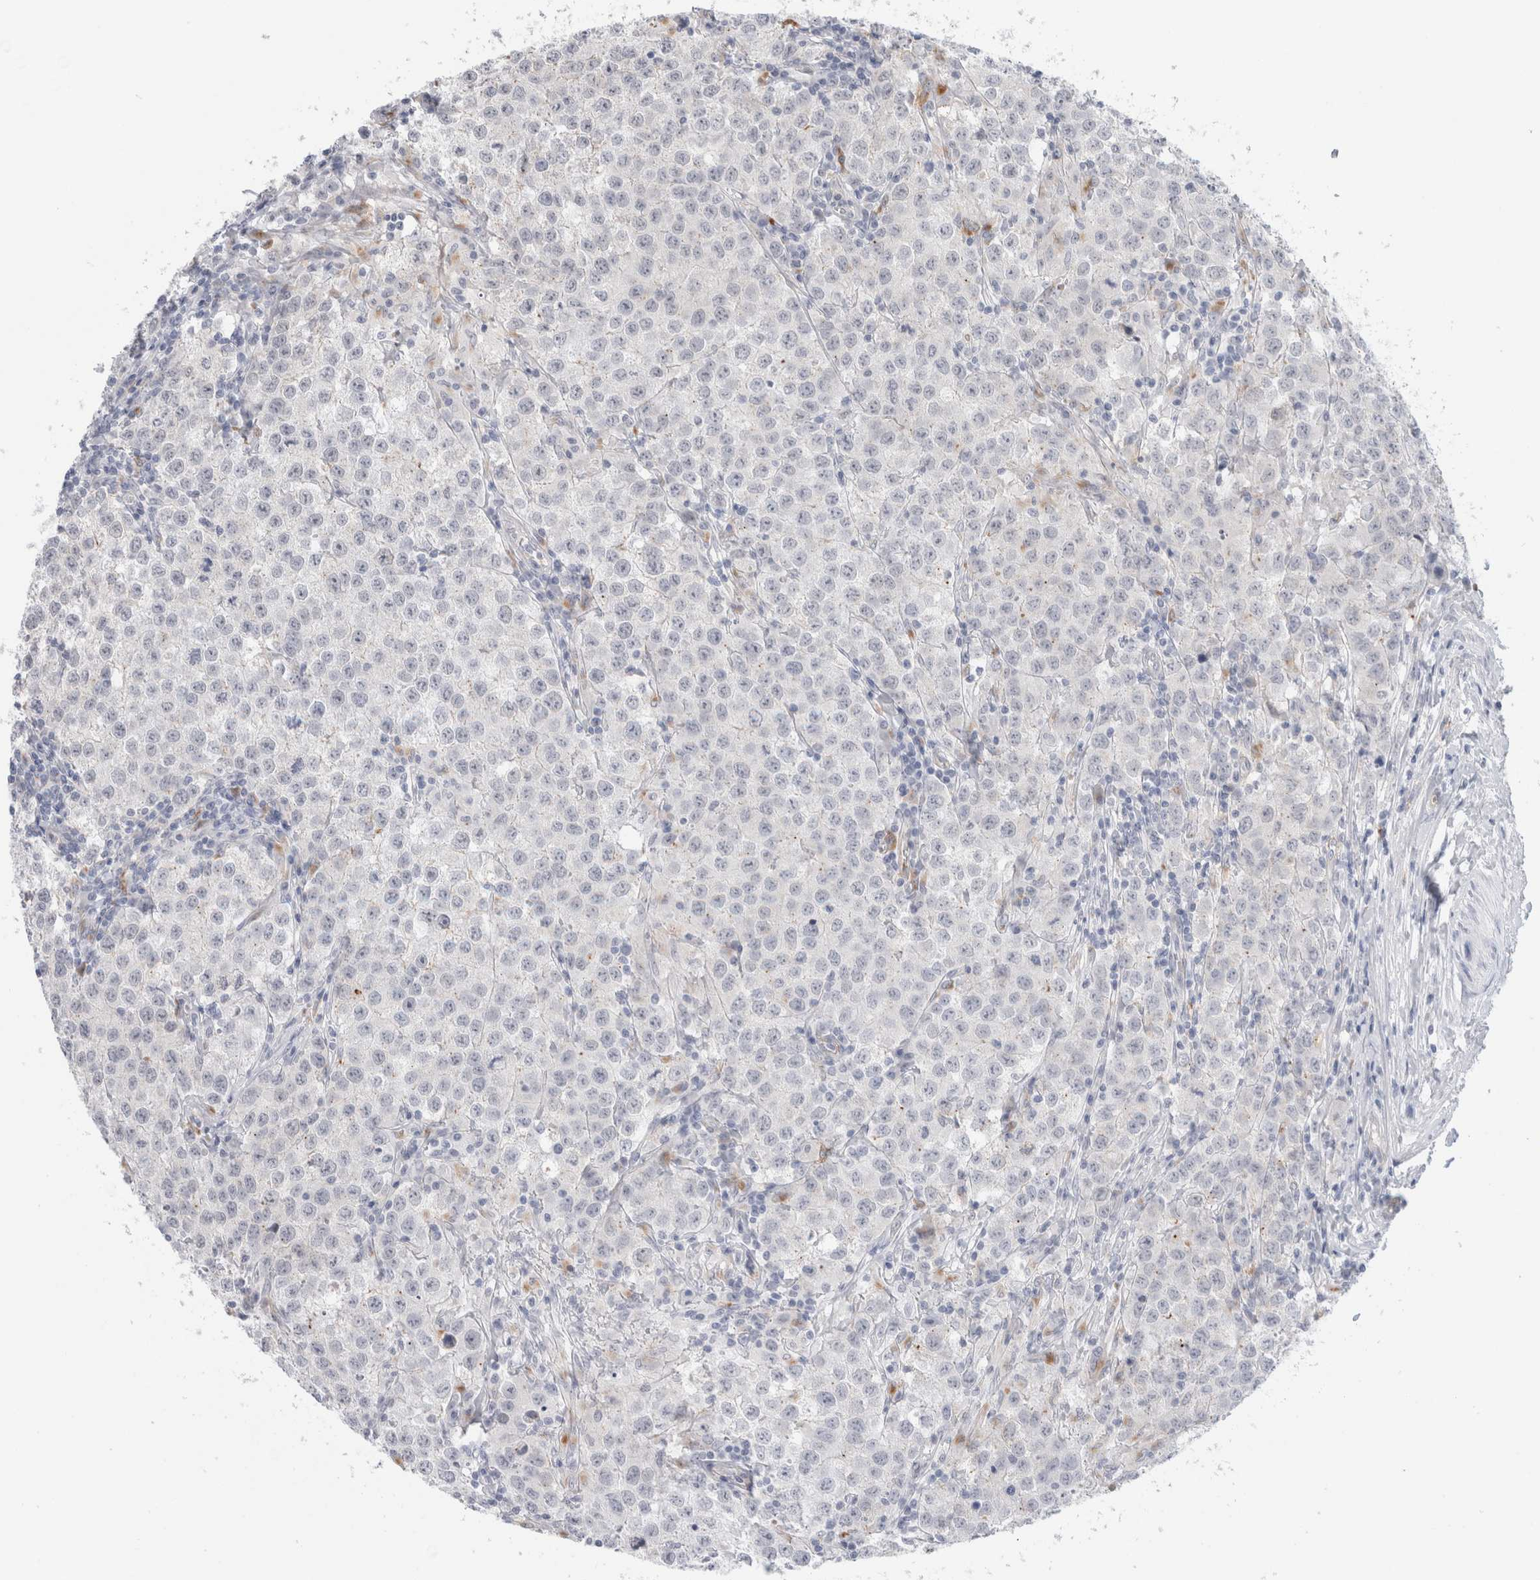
{"staining": {"intensity": "negative", "quantity": "none", "location": "none"}, "tissue": "testis cancer", "cell_type": "Tumor cells", "image_type": "cancer", "snomed": [{"axis": "morphology", "description": "Seminoma, NOS"}, {"axis": "morphology", "description": "Carcinoma, Embryonal, NOS"}, {"axis": "topography", "description": "Testis"}], "caption": "Immunohistochemical staining of human testis seminoma reveals no significant positivity in tumor cells.", "gene": "ANKMY1", "patient": {"sex": "male", "age": 43}}